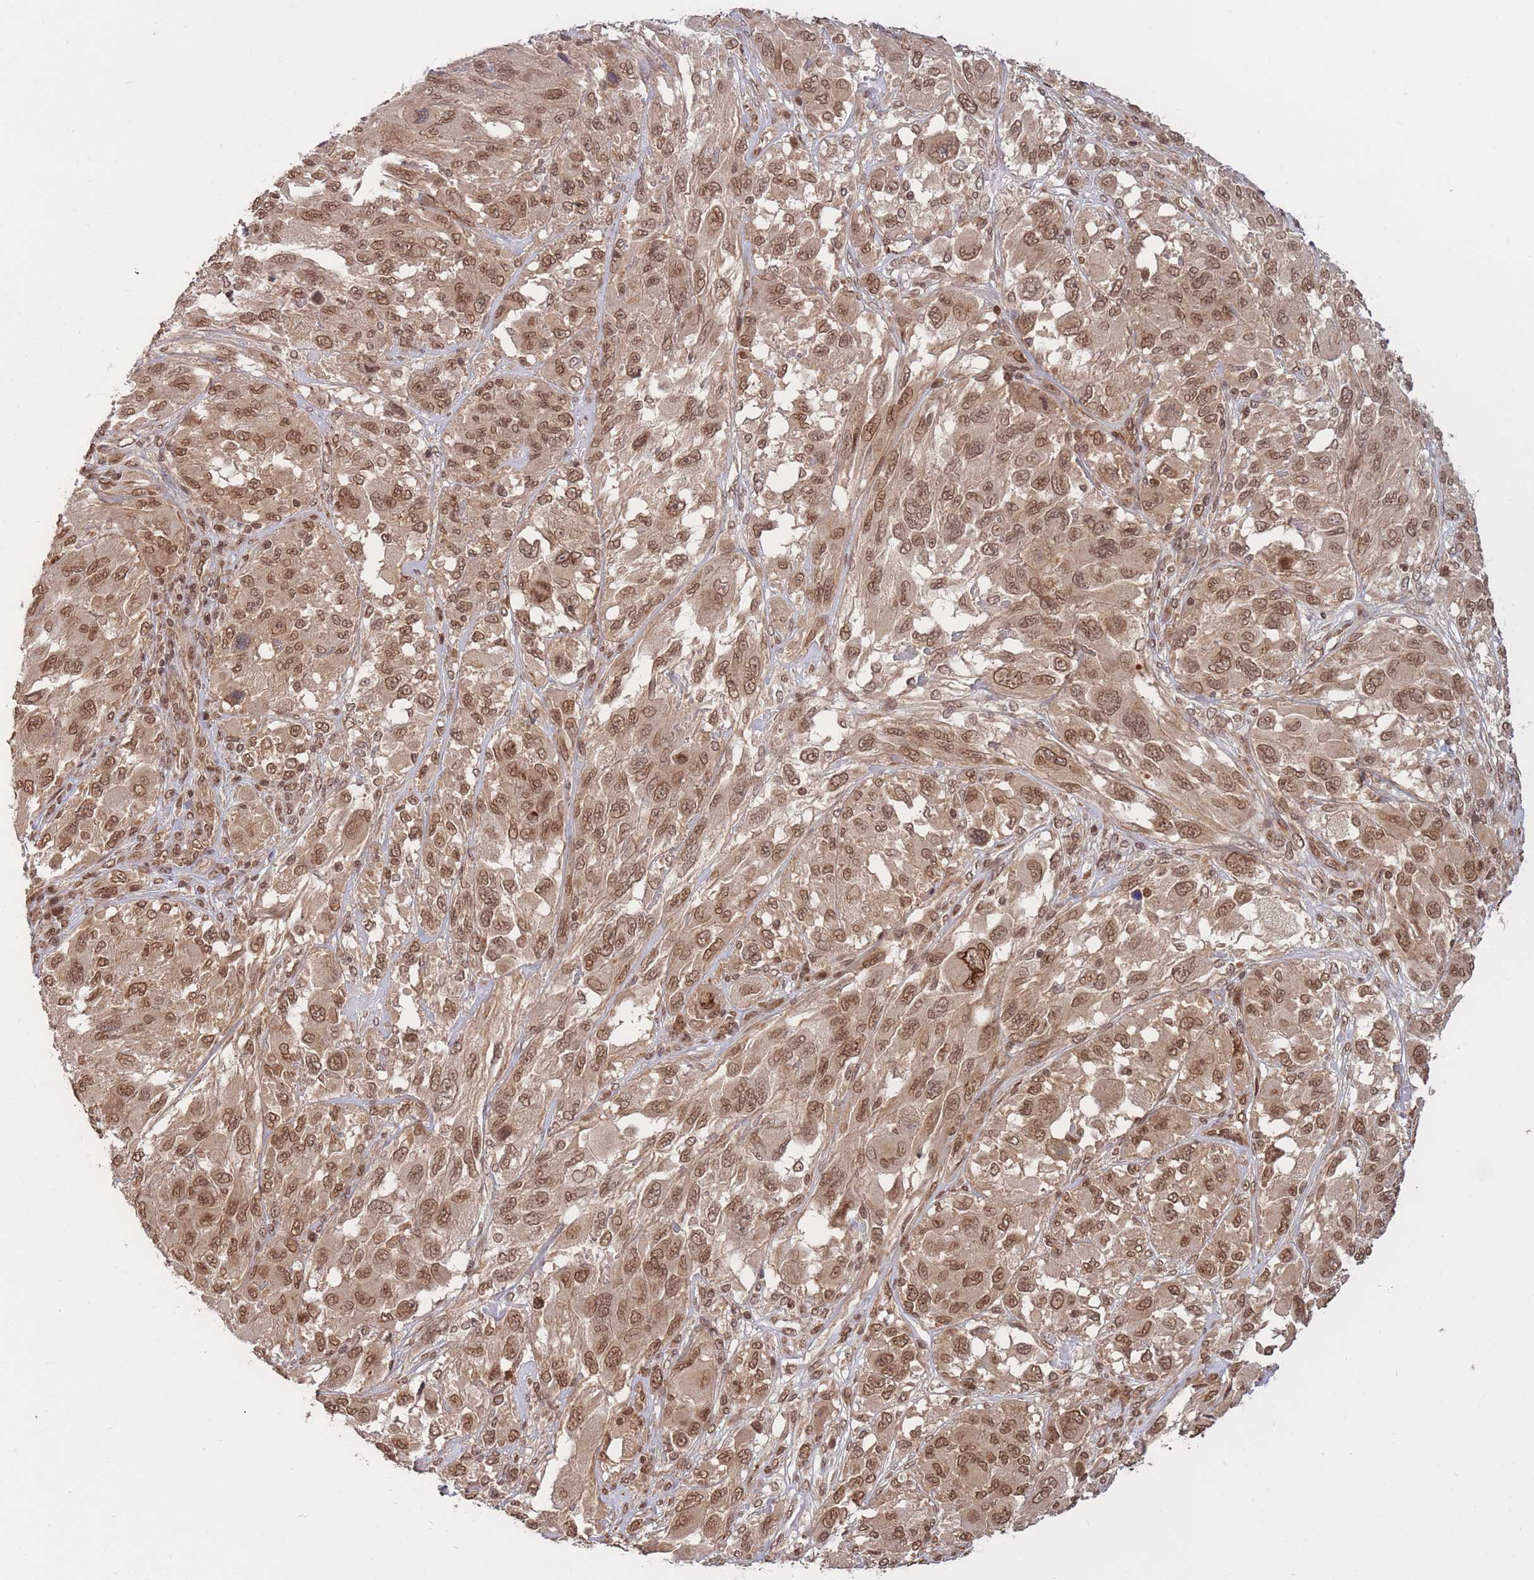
{"staining": {"intensity": "moderate", "quantity": ">75%", "location": "cytoplasmic/membranous,nuclear"}, "tissue": "melanoma", "cell_type": "Tumor cells", "image_type": "cancer", "snomed": [{"axis": "morphology", "description": "Malignant melanoma, NOS"}, {"axis": "topography", "description": "Skin"}], "caption": "Immunohistochemistry (IHC) staining of melanoma, which shows medium levels of moderate cytoplasmic/membranous and nuclear positivity in about >75% of tumor cells indicating moderate cytoplasmic/membranous and nuclear protein expression. The staining was performed using DAB (brown) for protein detection and nuclei were counterstained in hematoxylin (blue).", "gene": "SRA1", "patient": {"sex": "female", "age": 91}}